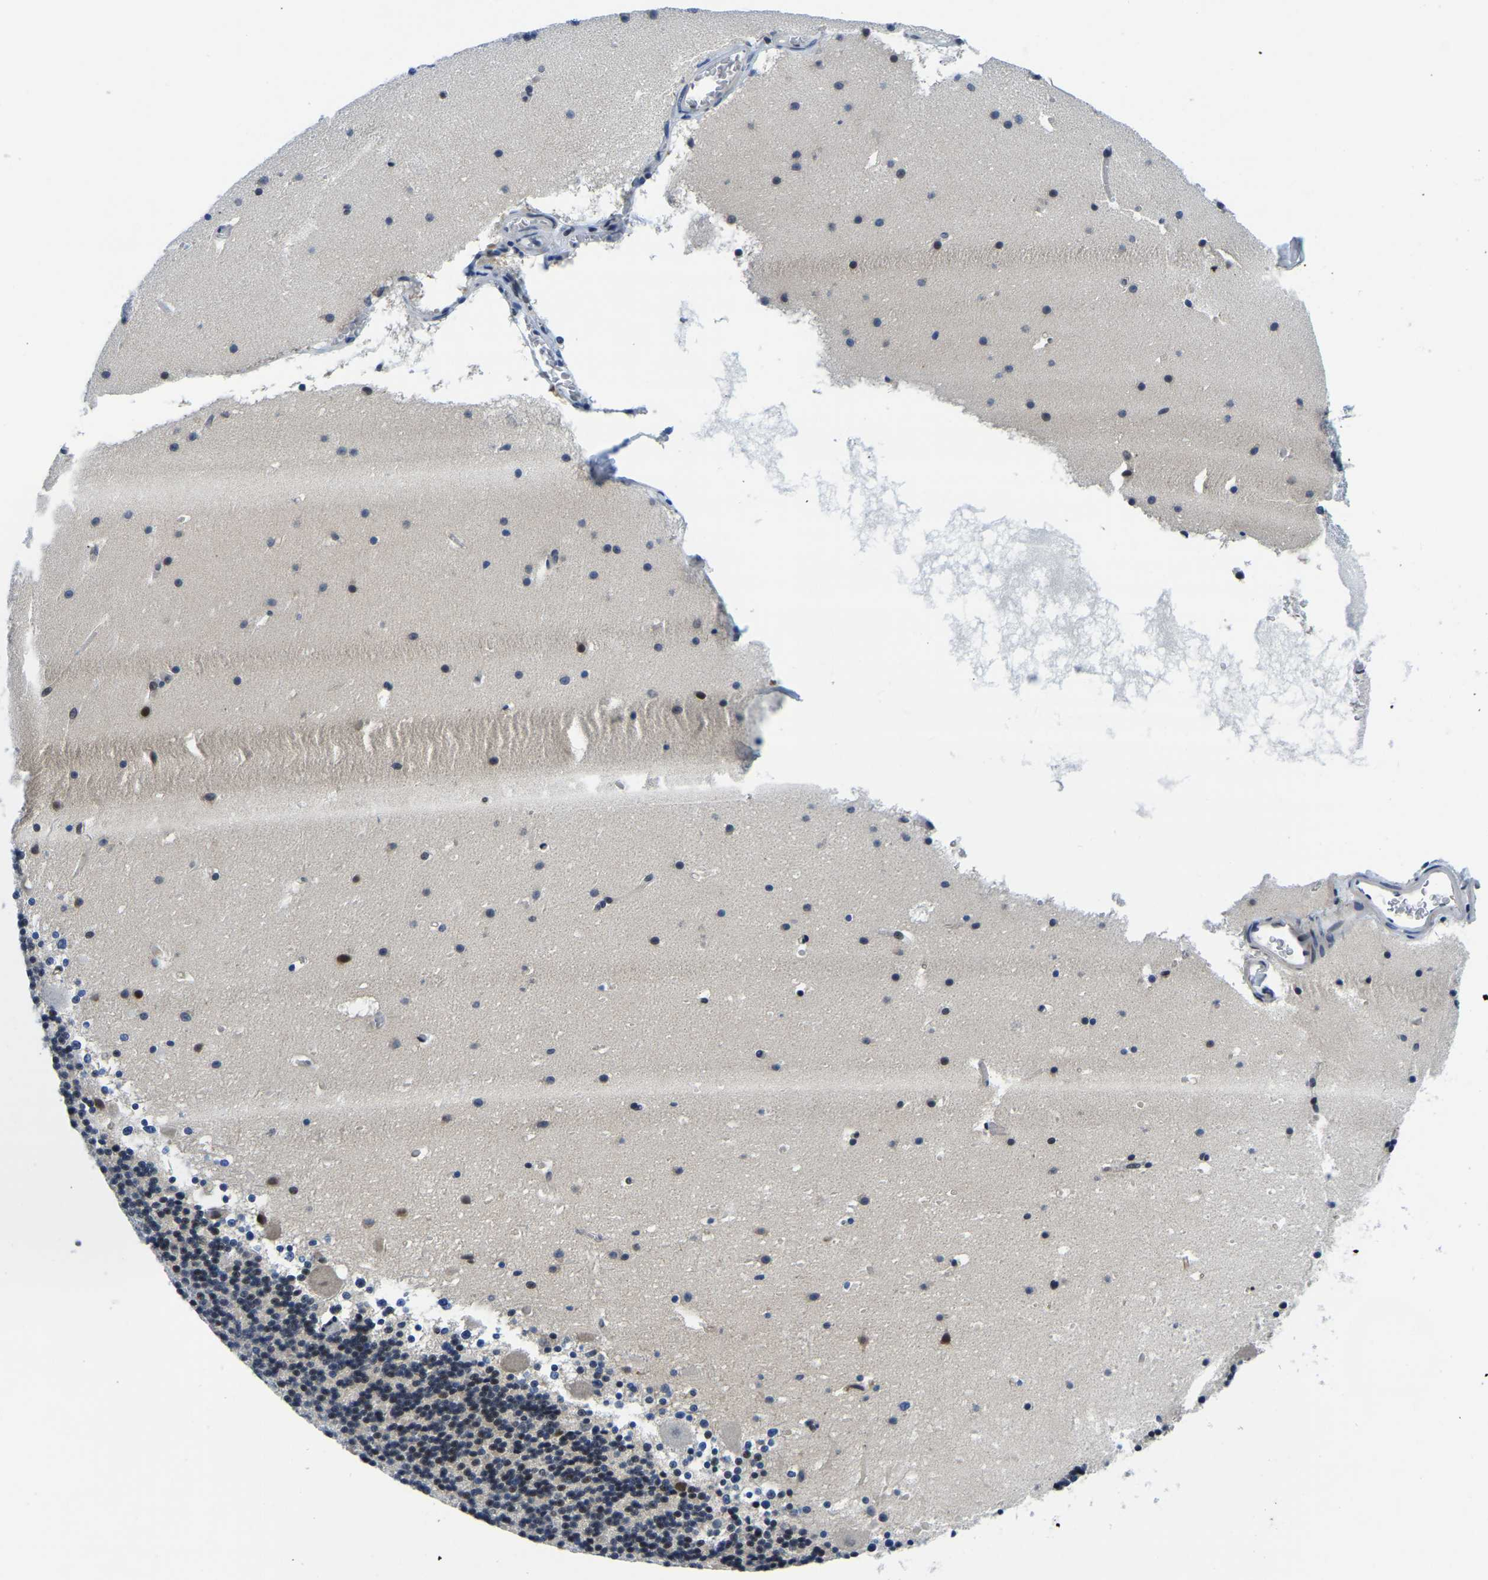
{"staining": {"intensity": "negative", "quantity": "none", "location": "none"}, "tissue": "cerebellum", "cell_type": "Cells in granular layer", "image_type": "normal", "snomed": [{"axis": "morphology", "description": "Normal tissue, NOS"}, {"axis": "topography", "description": "Cerebellum"}], "caption": "The micrograph reveals no significant positivity in cells in granular layer of cerebellum. The staining was performed using DAB (3,3'-diaminobenzidine) to visualize the protein expression in brown, while the nuclei were stained in blue with hematoxylin (Magnification: 20x).", "gene": "POLDIP3", "patient": {"sex": "male", "age": 45}}